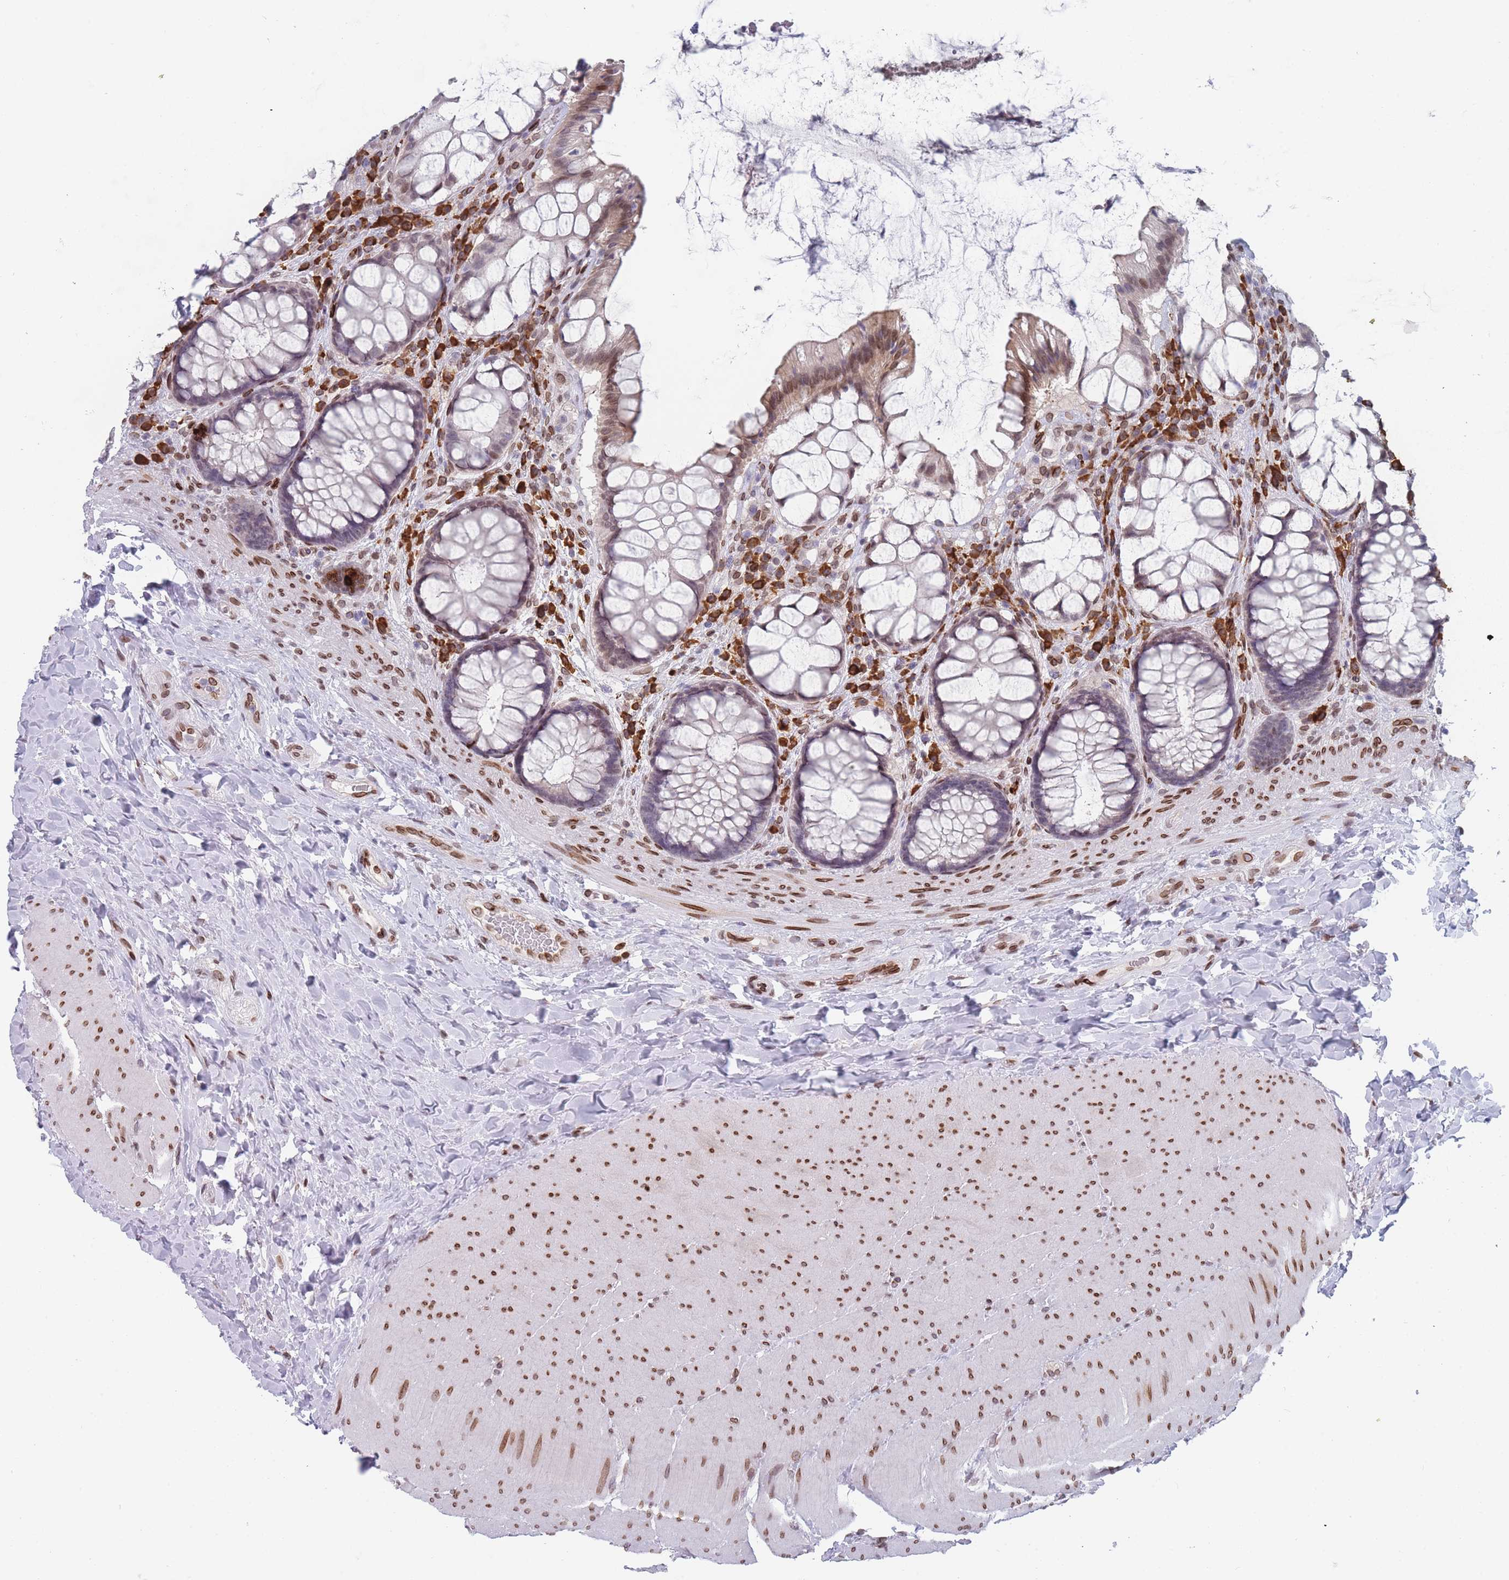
{"staining": {"intensity": "moderate", "quantity": "<25%", "location": "nuclear"}, "tissue": "rectum", "cell_type": "Glandular cells", "image_type": "normal", "snomed": [{"axis": "morphology", "description": "Normal tissue, NOS"}, {"axis": "topography", "description": "Rectum"}], "caption": "Protein positivity by immunohistochemistry (IHC) demonstrates moderate nuclear expression in approximately <25% of glandular cells in normal rectum. The protein of interest is shown in brown color, while the nuclei are stained blue.", "gene": "ZBTB1", "patient": {"sex": "female", "age": 58}}